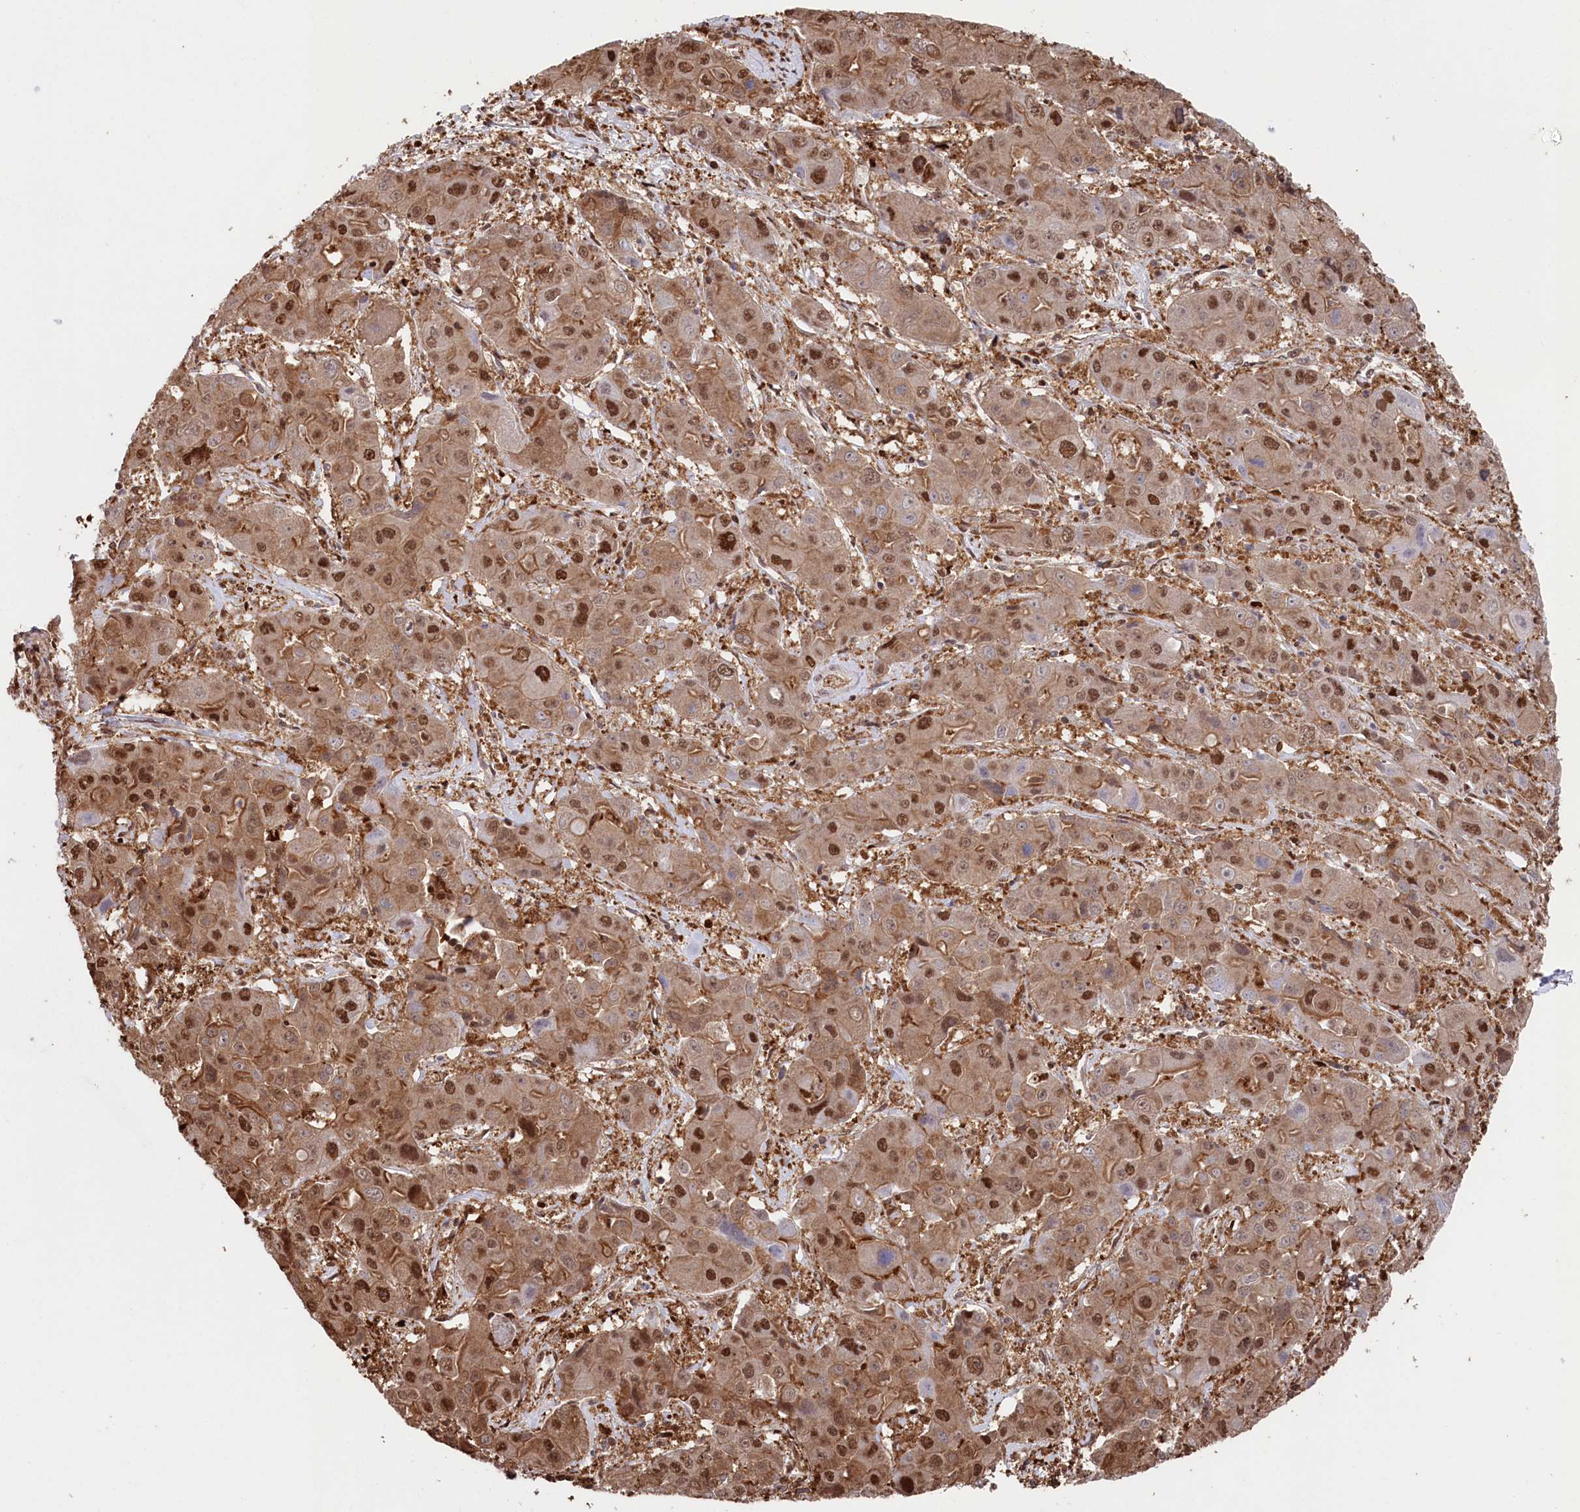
{"staining": {"intensity": "moderate", "quantity": ">75%", "location": "cytoplasmic/membranous,nuclear"}, "tissue": "liver cancer", "cell_type": "Tumor cells", "image_type": "cancer", "snomed": [{"axis": "morphology", "description": "Cholangiocarcinoma"}, {"axis": "topography", "description": "Liver"}], "caption": "This is an image of IHC staining of cholangiocarcinoma (liver), which shows moderate staining in the cytoplasmic/membranous and nuclear of tumor cells.", "gene": "PSMA1", "patient": {"sex": "male", "age": 67}}